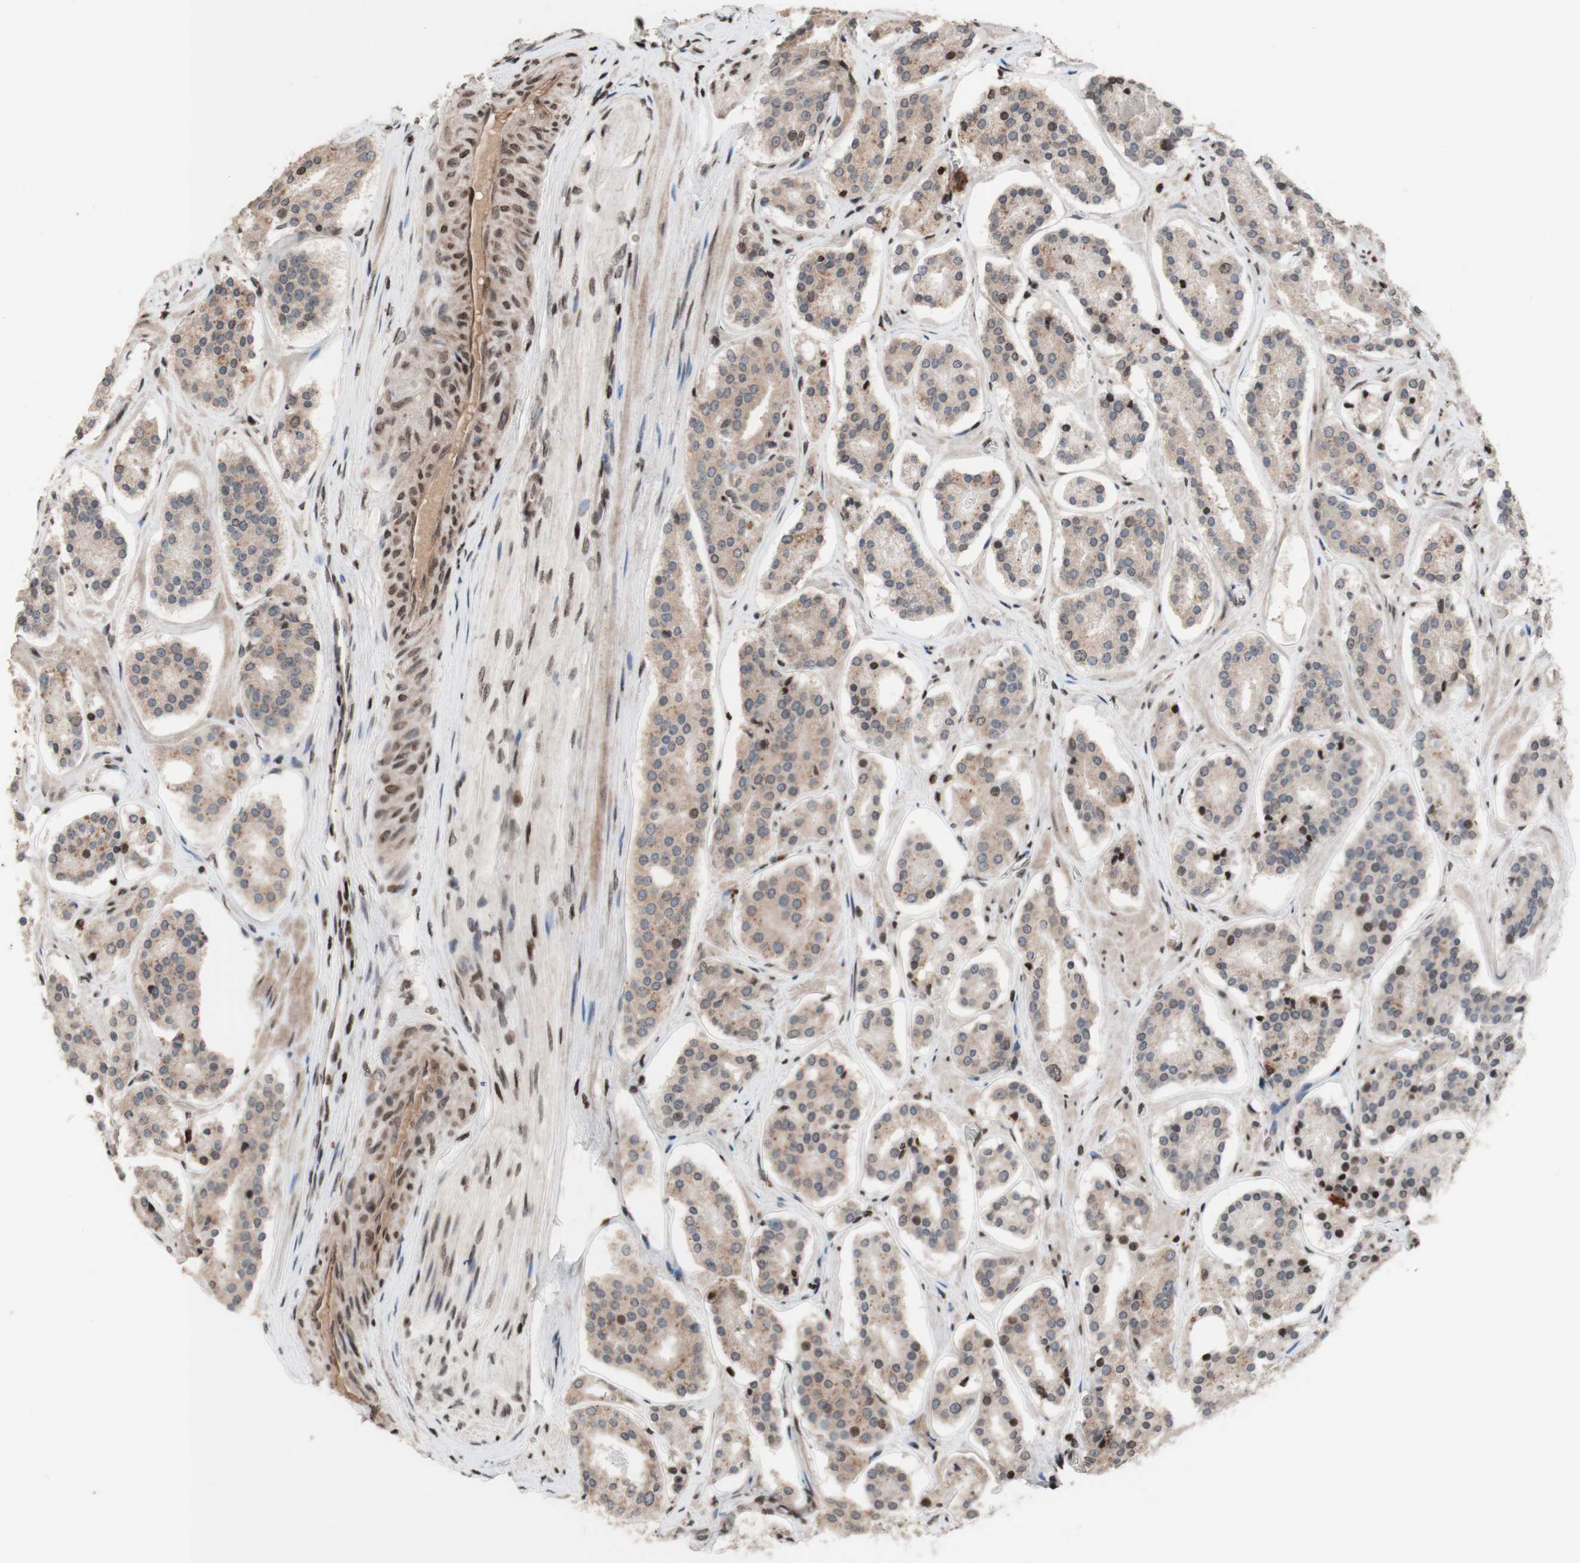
{"staining": {"intensity": "negative", "quantity": "none", "location": "none"}, "tissue": "prostate cancer", "cell_type": "Tumor cells", "image_type": "cancer", "snomed": [{"axis": "morphology", "description": "Adenocarcinoma, High grade"}, {"axis": "topography", "description": "Prostate"}], "caption": "Tumor cells are negative for brown protein staining in prostate cancer.", "gene": "POLA1", "patient": {"sex": "male", "age": 60}}